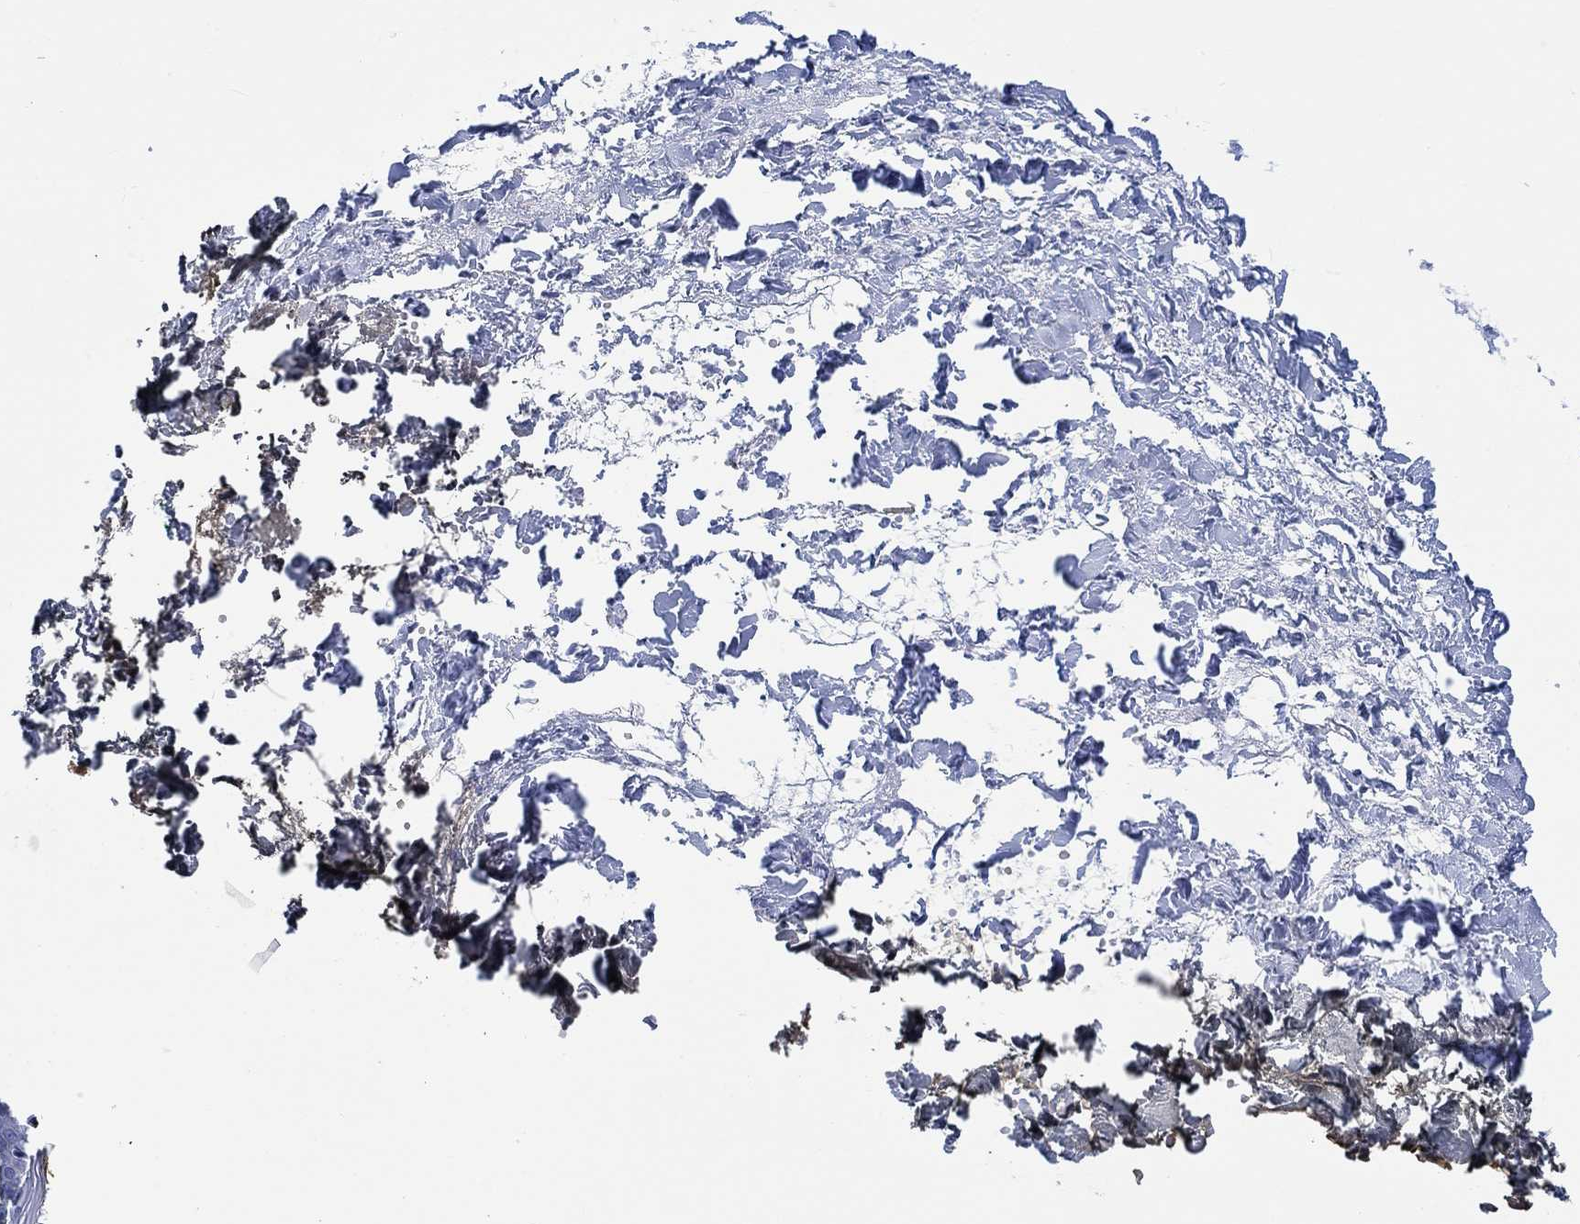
{"staining": {"intensity": "negative", "quantity": "none", "location": "none"}, "tissue": "skin", "cell_type": "Fibroblasts", "image_type": "normal", "snomed": [{"axis": "morphology", "description": "Normal tissue, NOS"}, {"axis": "topography", "description": "Skin"}], "caption": "Skin stained for a protein using IHC demonstrates no expression fibroblasts.", "gene": "XIRP2", "patient": {"sex": "female", "age": 34}}